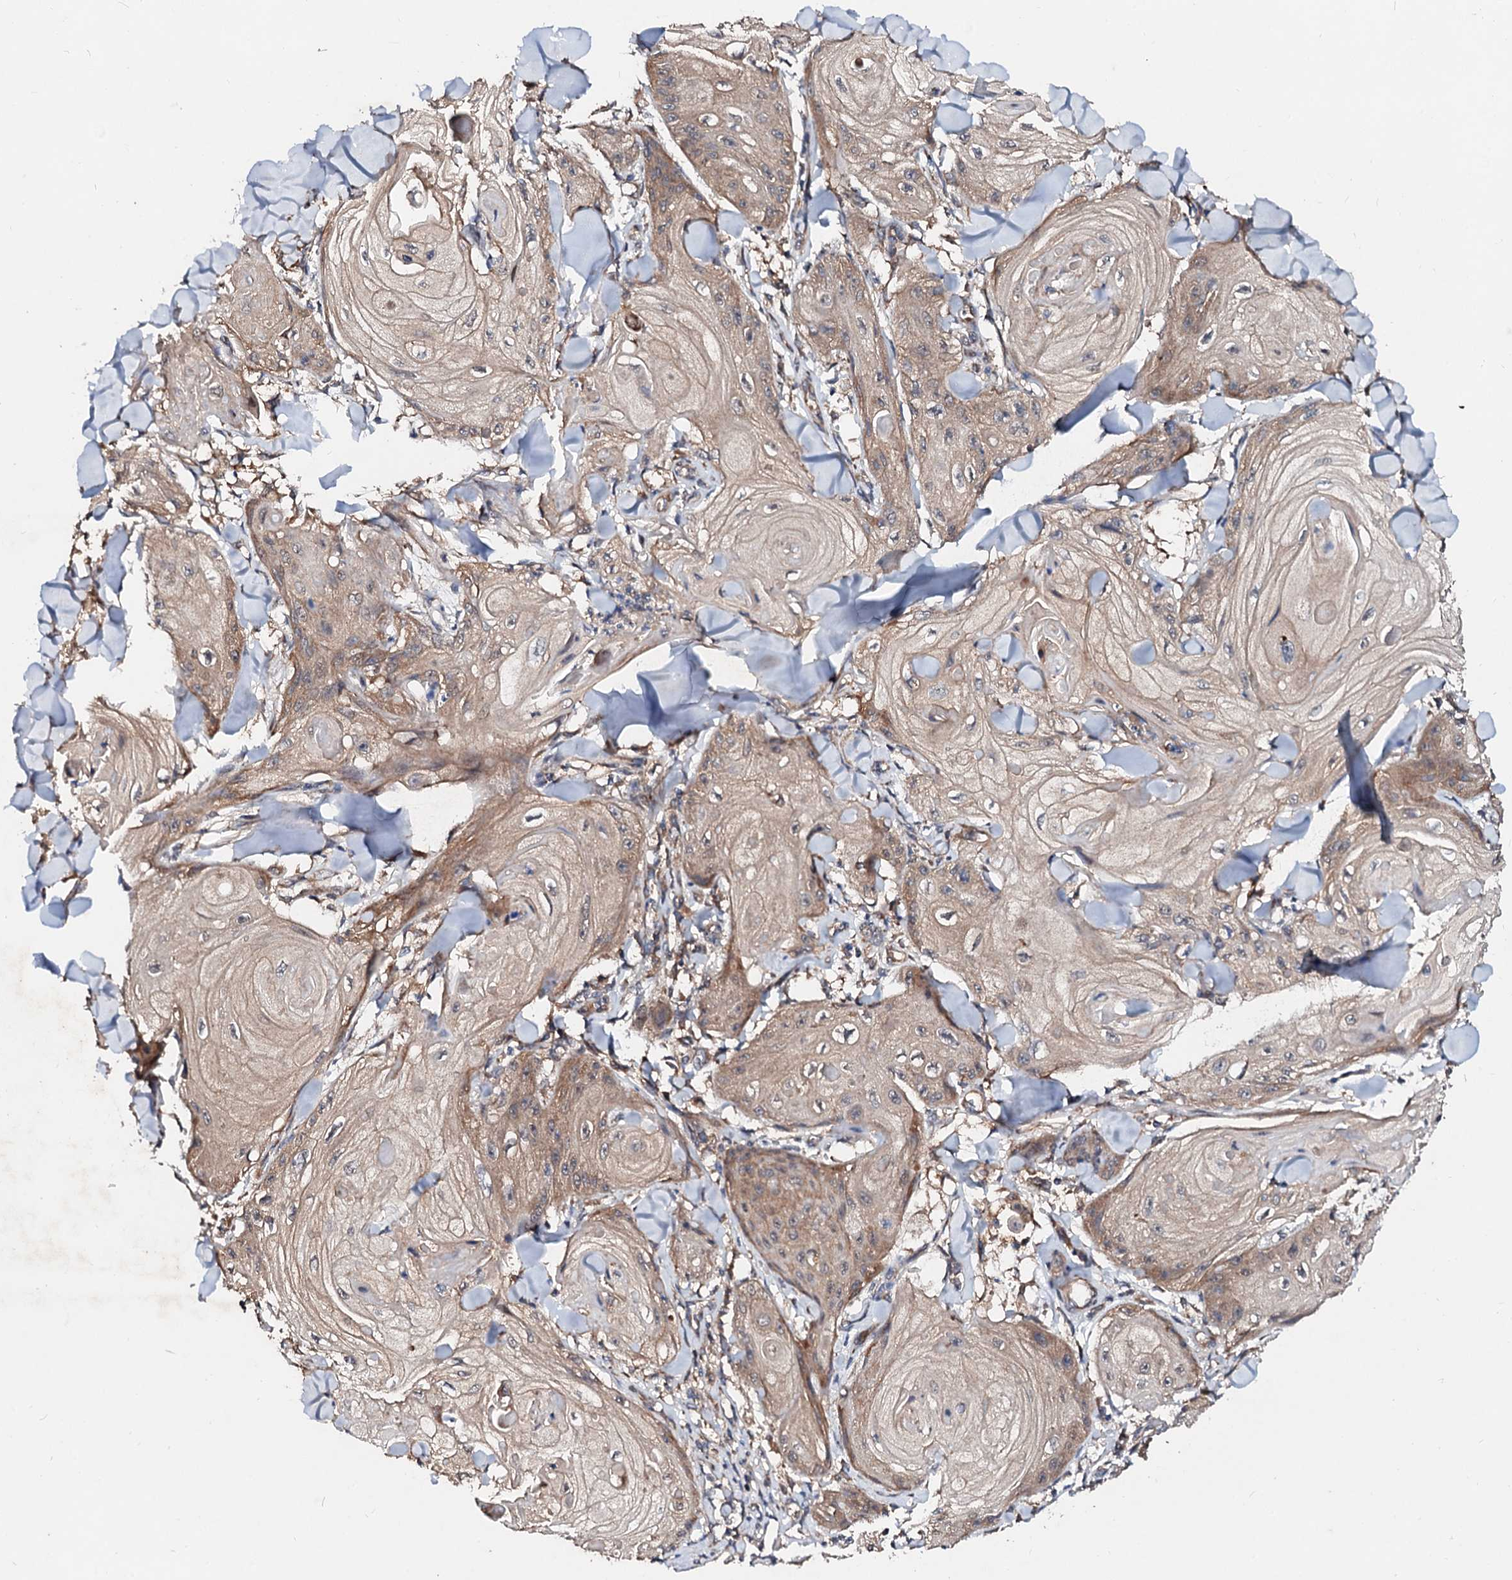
{"staining": {"intensity": "moderate", "quantity": "<25%", "location": "cytoplasmic/membranous"}, "tissue": "skin cancer", "cell_type": "Tumor cells", "image_type": "cancer", "snomed": [{"axis": "morphology", "description": "Squamous cell carcinoma, NOS"}, {"axis": "topography", "description": "Skin"}], "caption": "An image of human skin squamous cell carcinoma stained for a protein shows moderate cytoplasmic/membranous brown staining in tumor cells.", "gene": "EXTL1", "patient": {"sex": "male", "age": 74}}